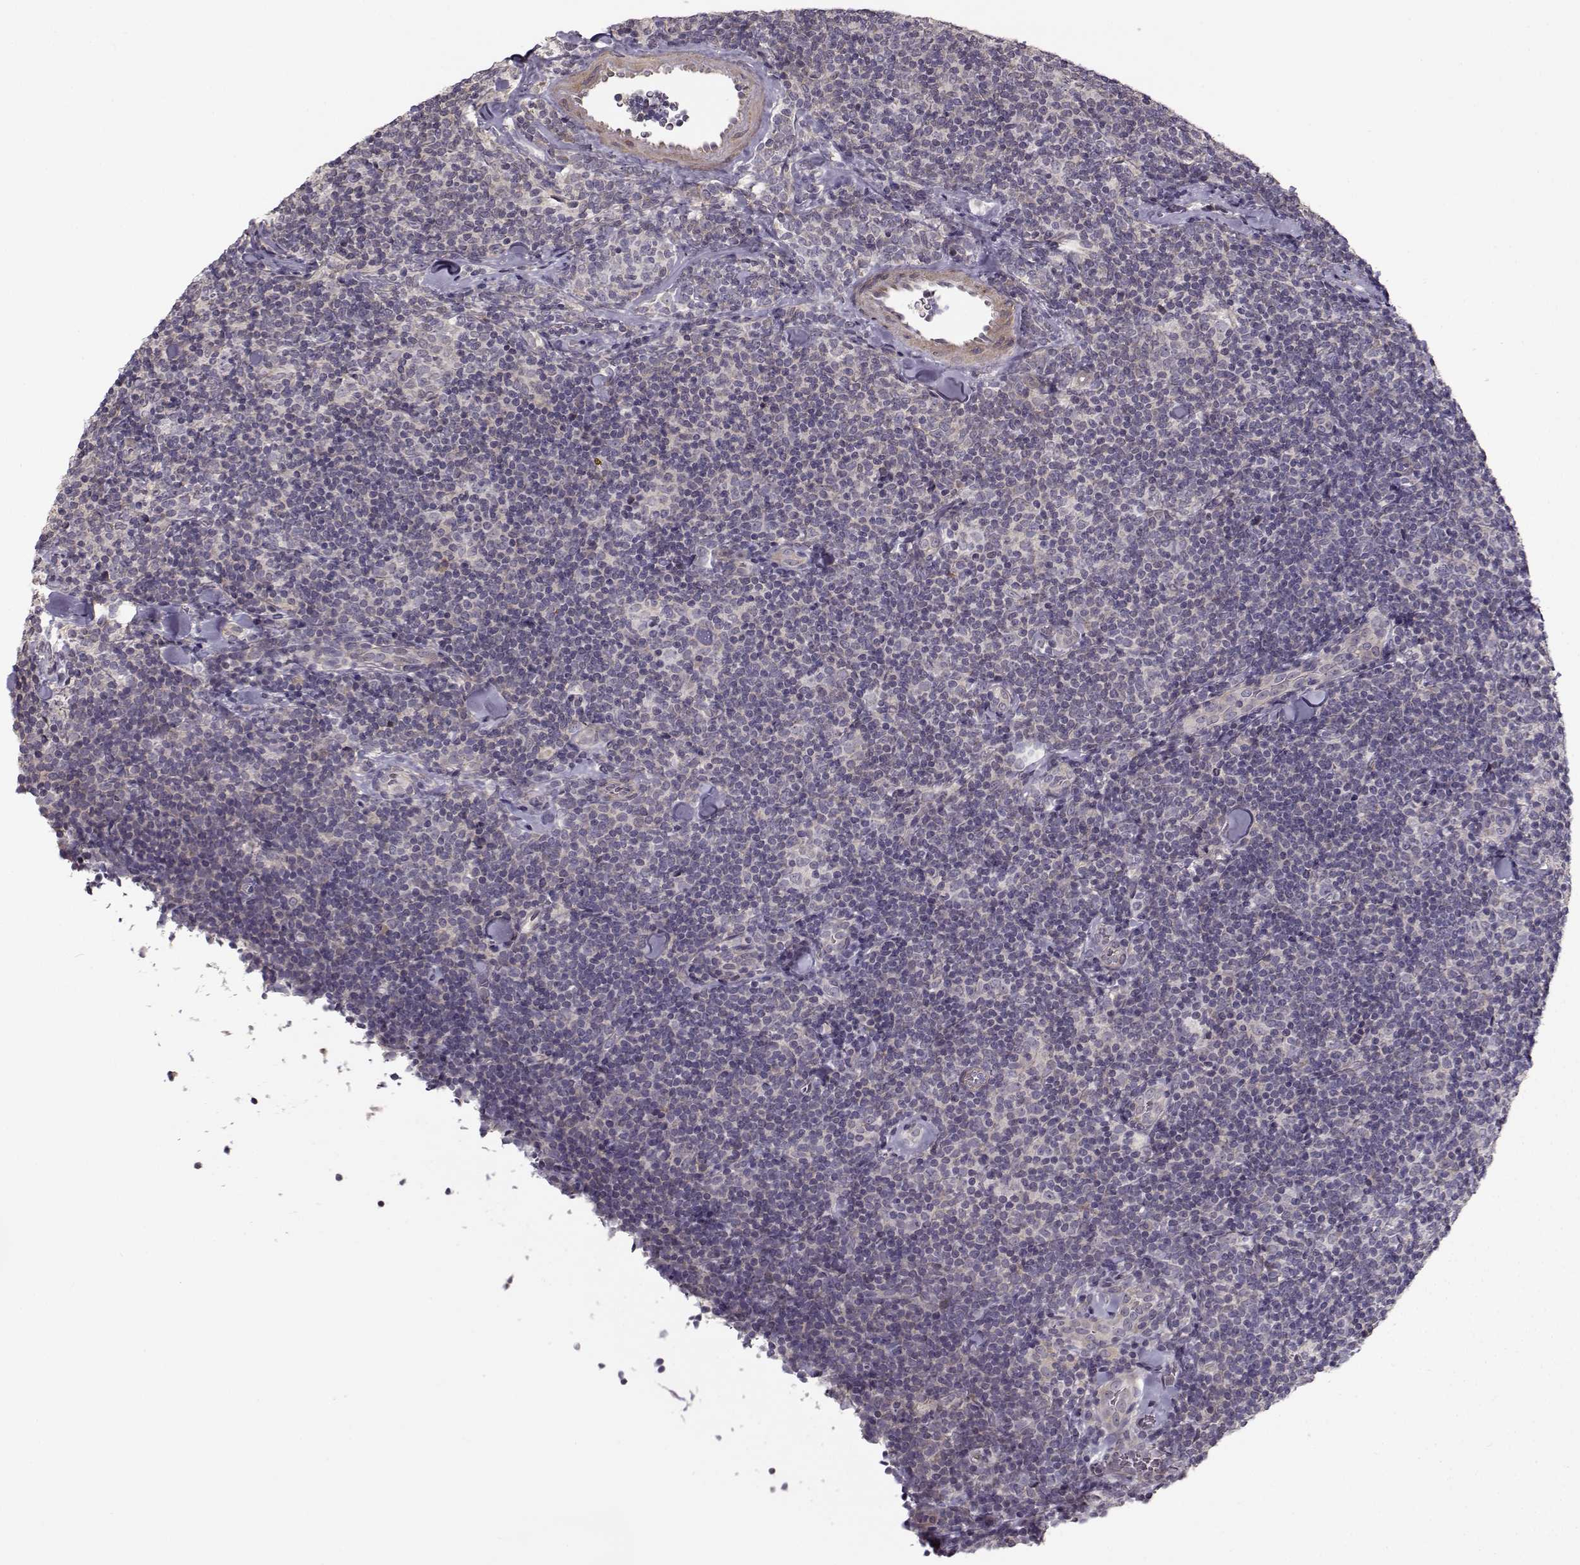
{"staining": {"intensity": "negative", "quantity": "none", "location": "none"}, "tissue": "lymphoma", "cell_type": "Tumor cells", "image_type": "cancer", "snomed": [{"axis": "morphology", "description": "Malignant lymphoma, non-Hodgkin's type, Low grade"}, {"axis": "topography", "description": "Lymph node"}], "caption": "Immunohistochemistry (IHC) of human malignant lymphoma, non-Hodgkin's type (low-grade) reveals no expression in tumor cells.", "gene": "ENTPD8", "patient": {"sex": "female", "age": 56}}